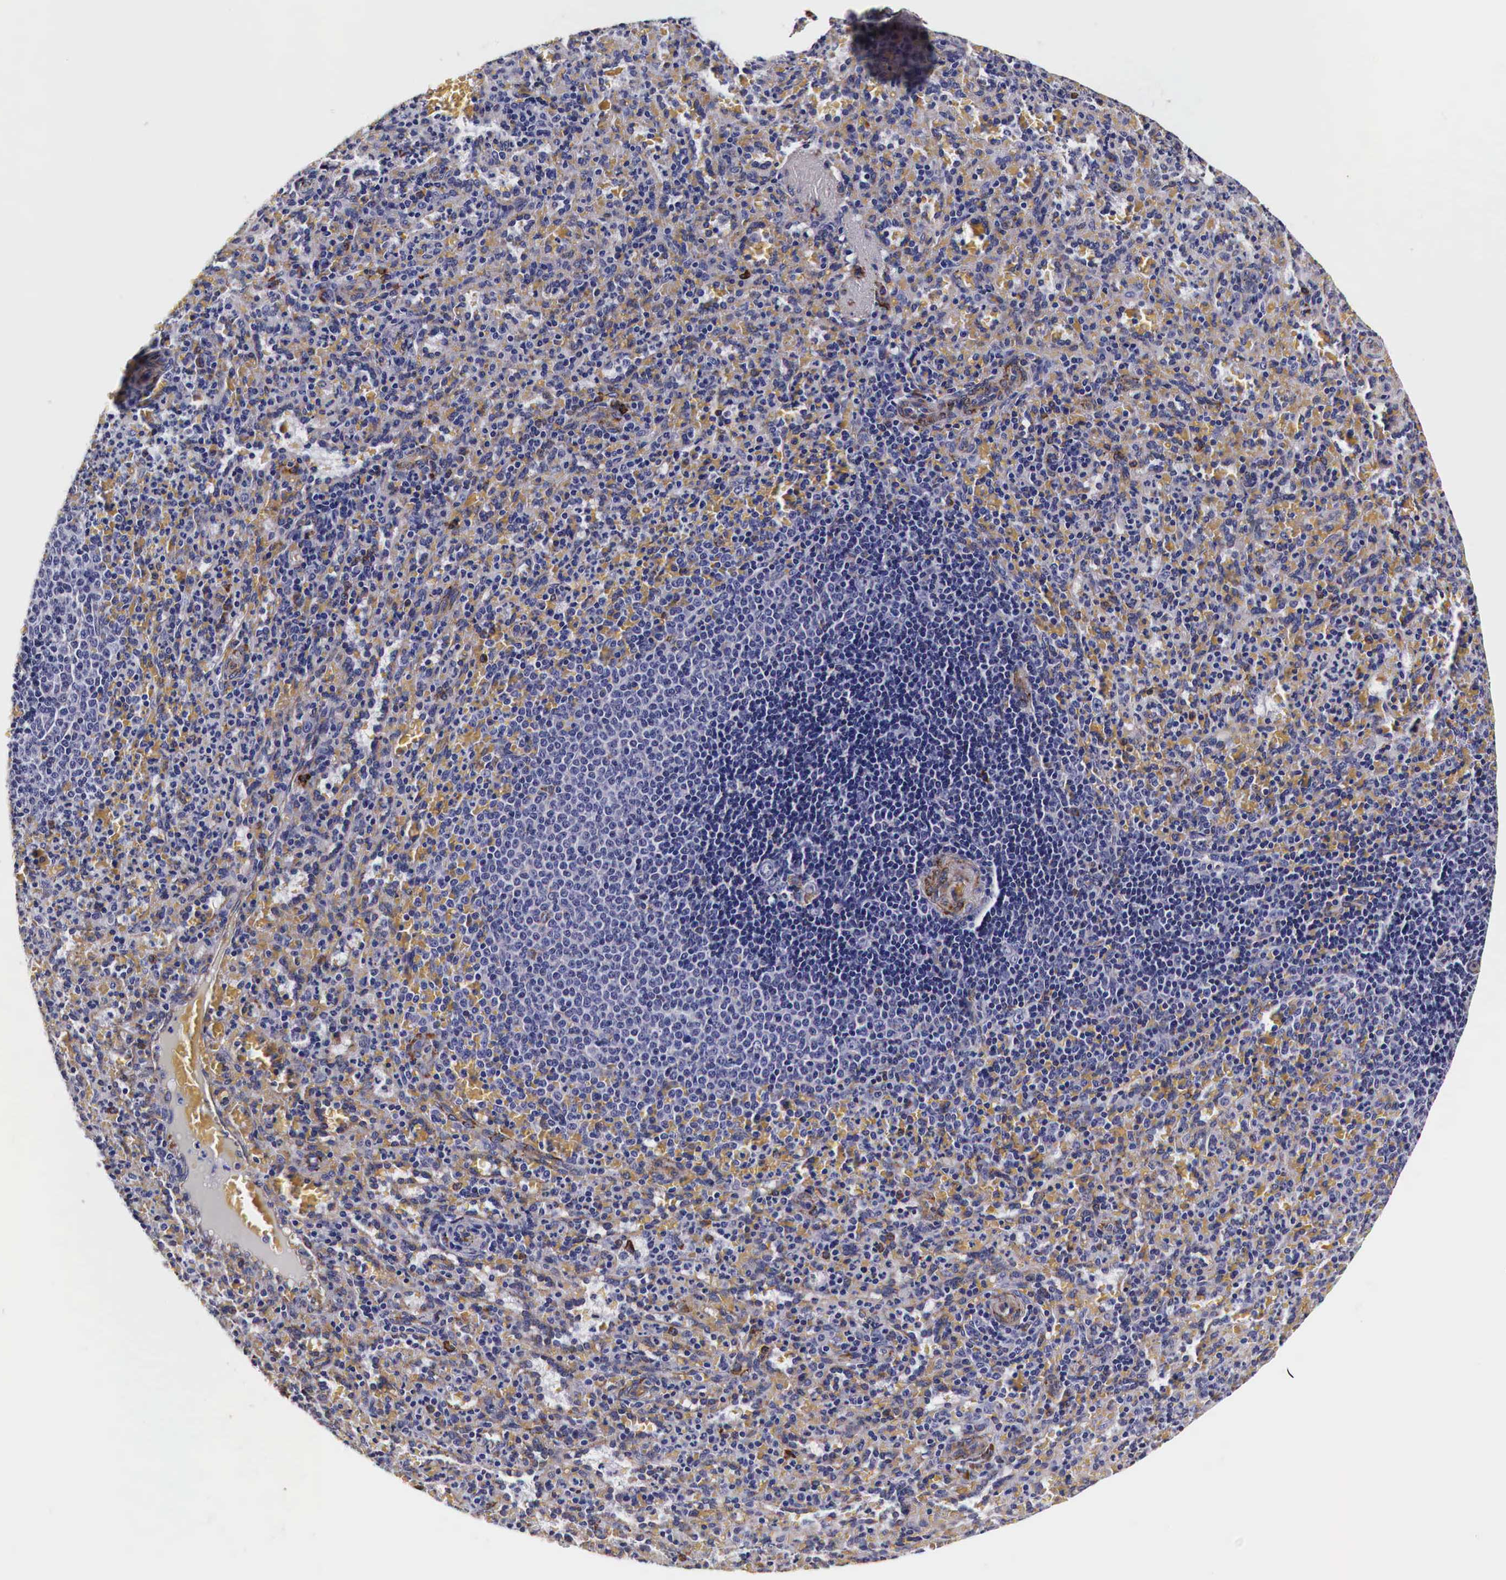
{"staining": {"intensity": "moderate", "quantity": "25%-75%", "location": "cytoplasmic/membranous"}, "tissue": "spleen", "cell_type": "Cells in red pulp", "image_type": "normal", "snomed": [{"axis": "morphology", "description": "Normal tissue, NOS"}, {"axis": "topography", "description": "Spleen"}], "caption": "The micrograph shows a brown stain indicating the presence of a protein in the cytoplasmic/membranous of cells in red pulp in spleen.", "gene": "CKAP4", "patient": {"sex": "female", "age": 21}}